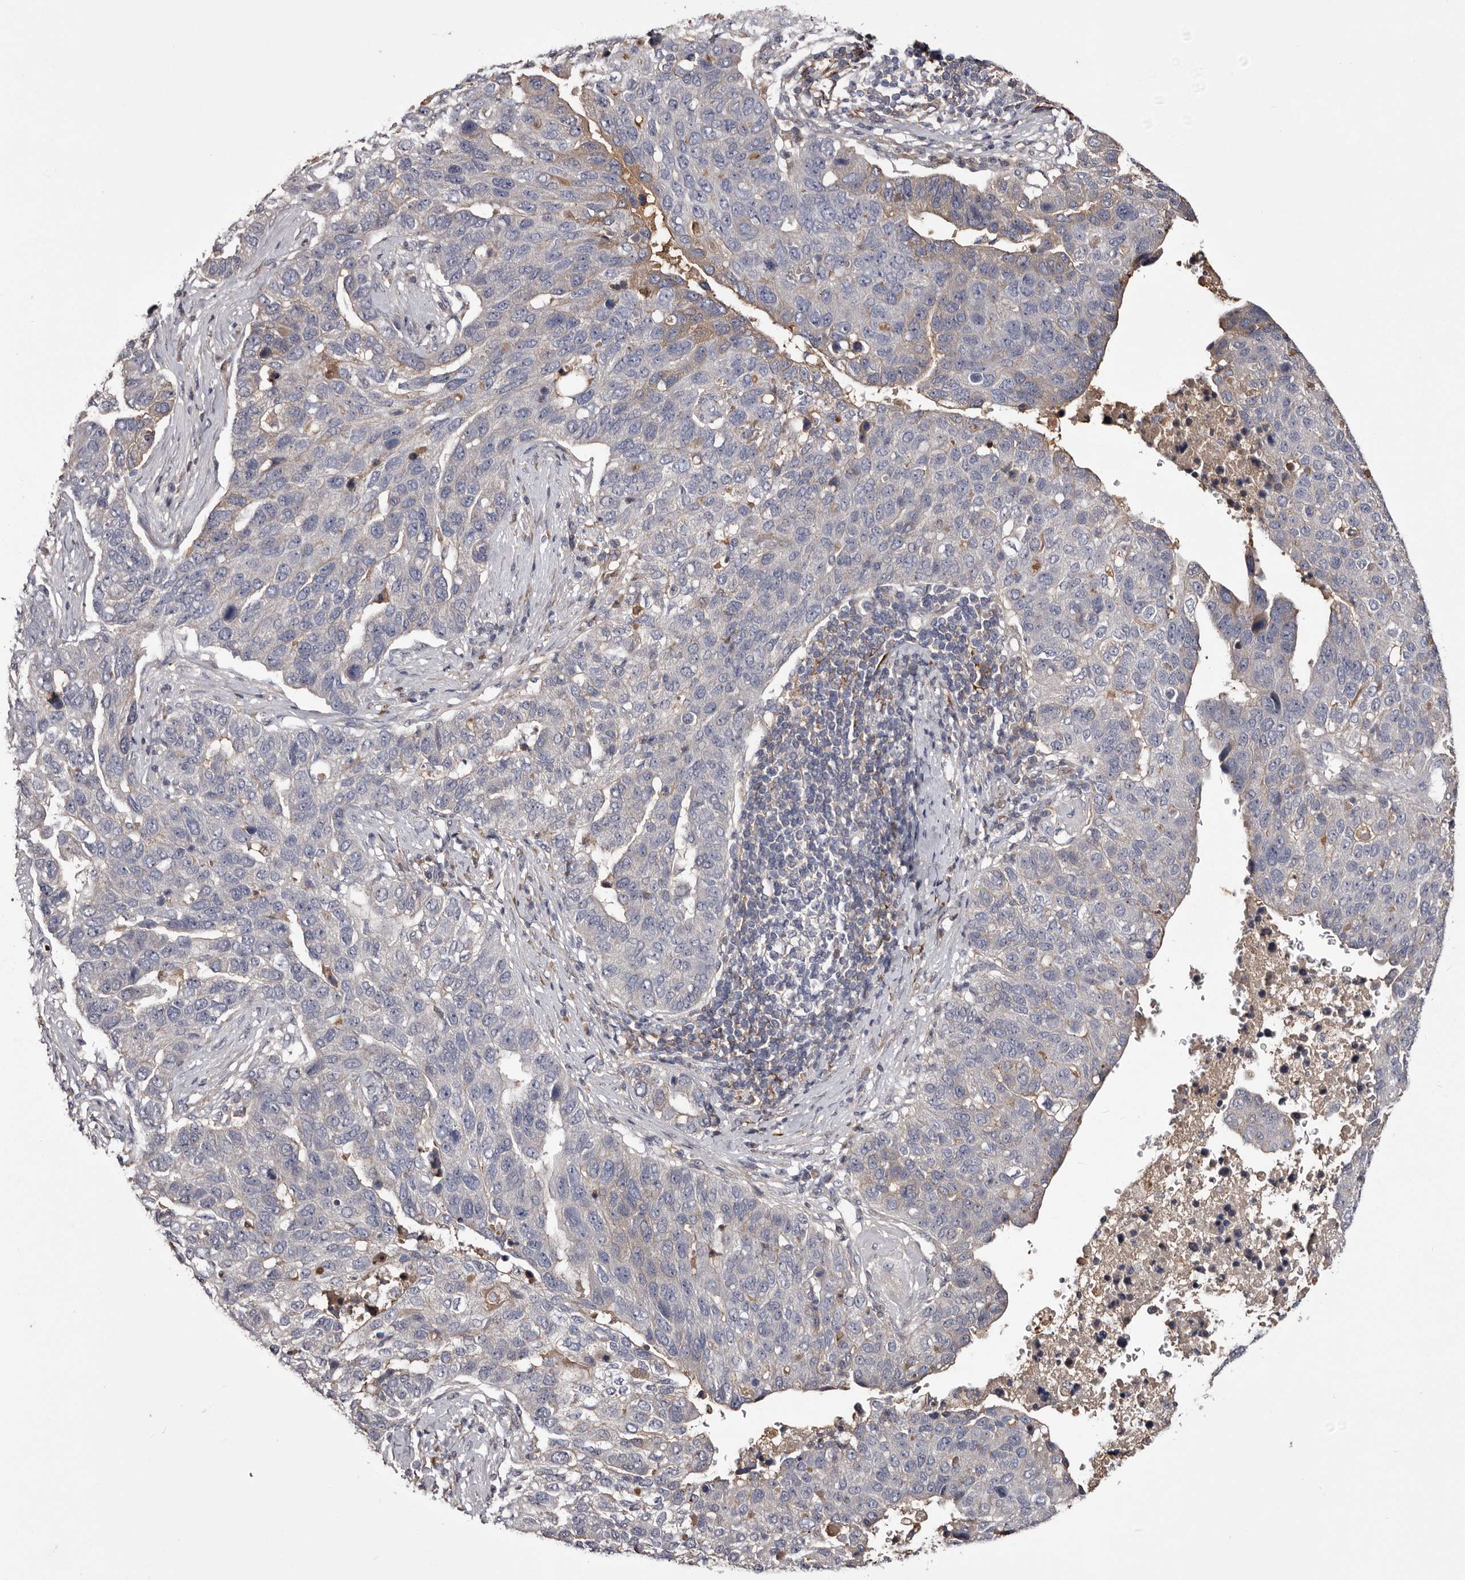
{"staining": {"intensity": "negative", "quantity": "none", "location": "none"}, "tissue": "pancreatic cancer", "cell_type": "Tumor cells", "image_type": "cancer", "snomed": [{"axis": "morphology", "description": "Adenocarcinoma, NOS"}, {"axis": "topography", "description": "Pancreas"}], "caption": "DAB immunohistochemical staining of human pancreatic cancer exhibits no significant expression in tumor cells.", "gene": "CYP1B1", "patient": {"sex": "female", "age": 61}}